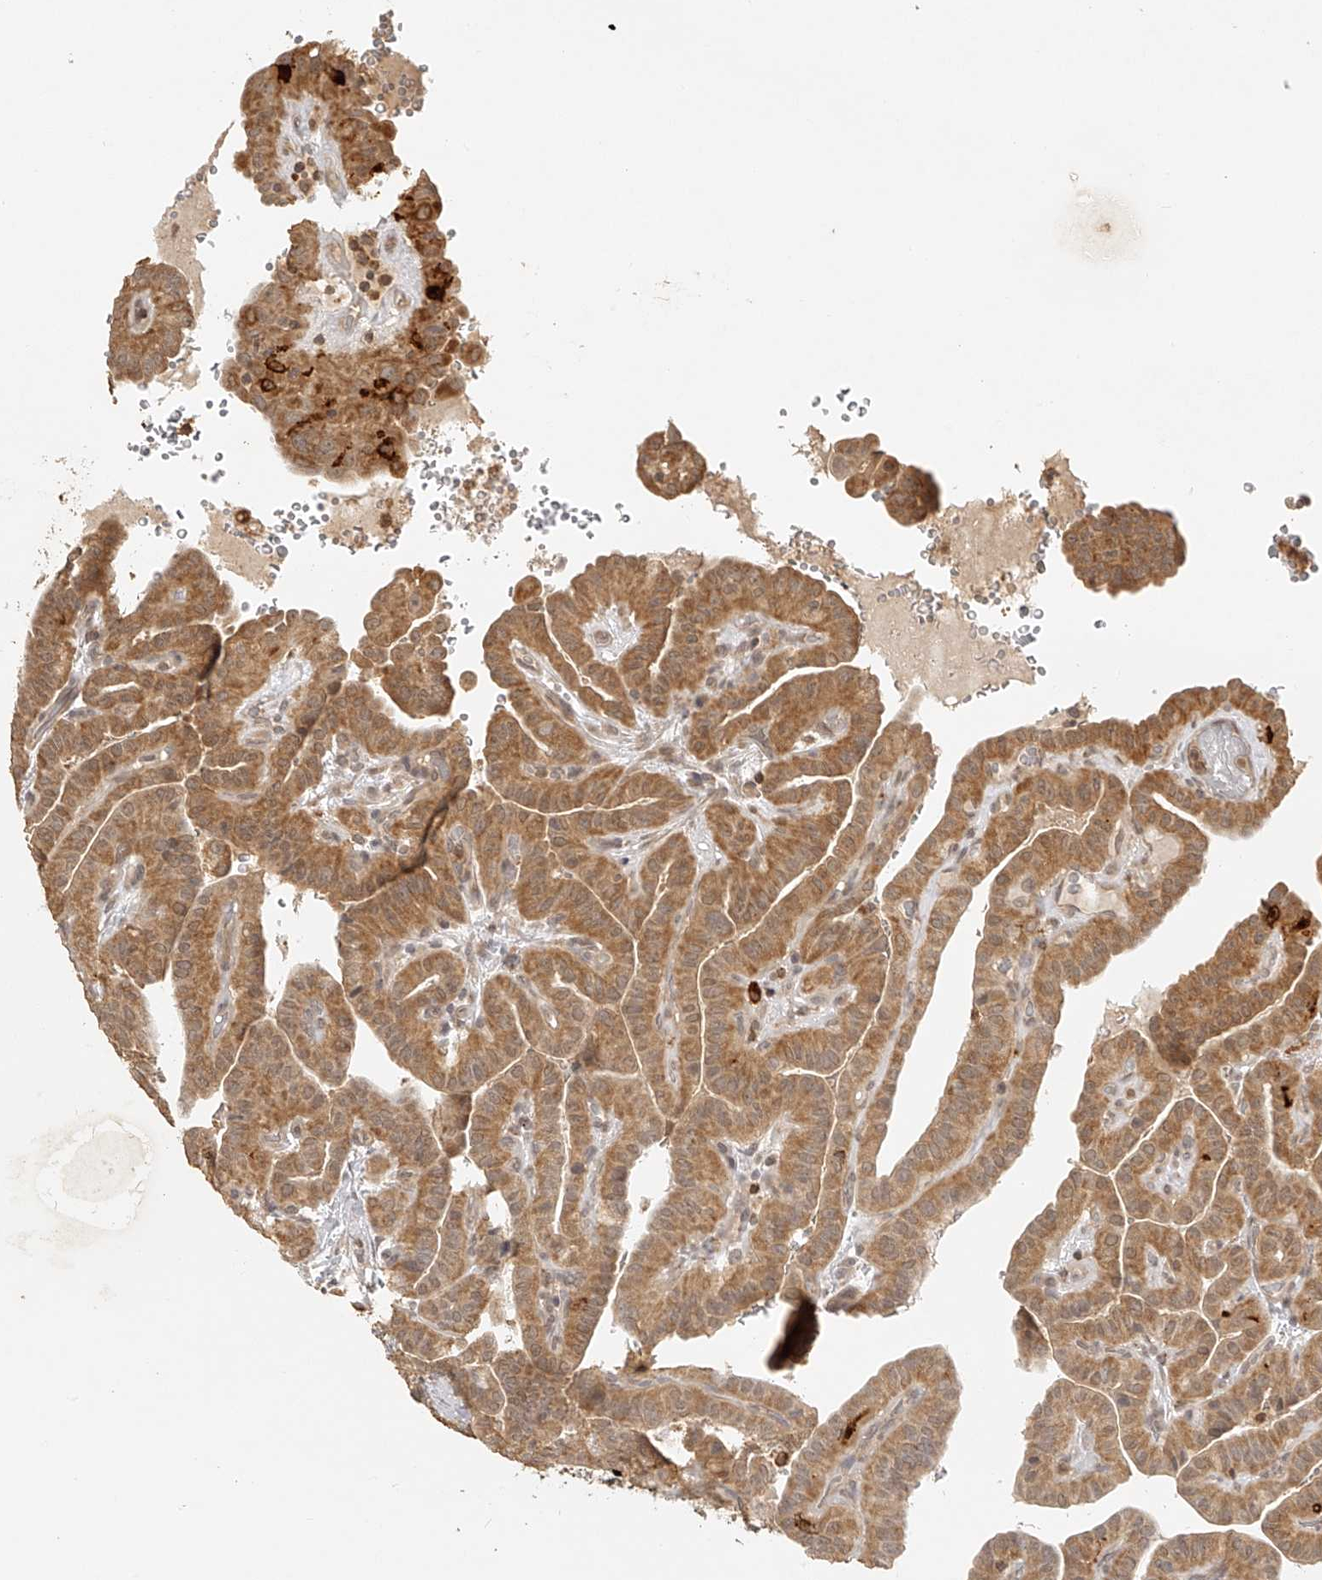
{"staining": {"intensity": "moderate", "quantity": ">75%", "location": "cytoplasmic/membranous"}, "tissue": "thyroid cancer", "cell_type": "Tumor cells", "image_type": "cancer", "snomed": [{"axis": "morphology", "description": "Papillary adenocarcinoma, NOS"}, {"axis": "topography", "description": "Thyroid gland"}], "caption": "Immunohistochemistry image of human papillary adenocarcinoma (thyroid) stained for a protein (brown), which exhibits medium levels of moderate cytoplasmic/membranous positivity in about >75% of tumor cells.", "gene": "BCL2L11", "patient": {"sex": "male", "age": 77}}